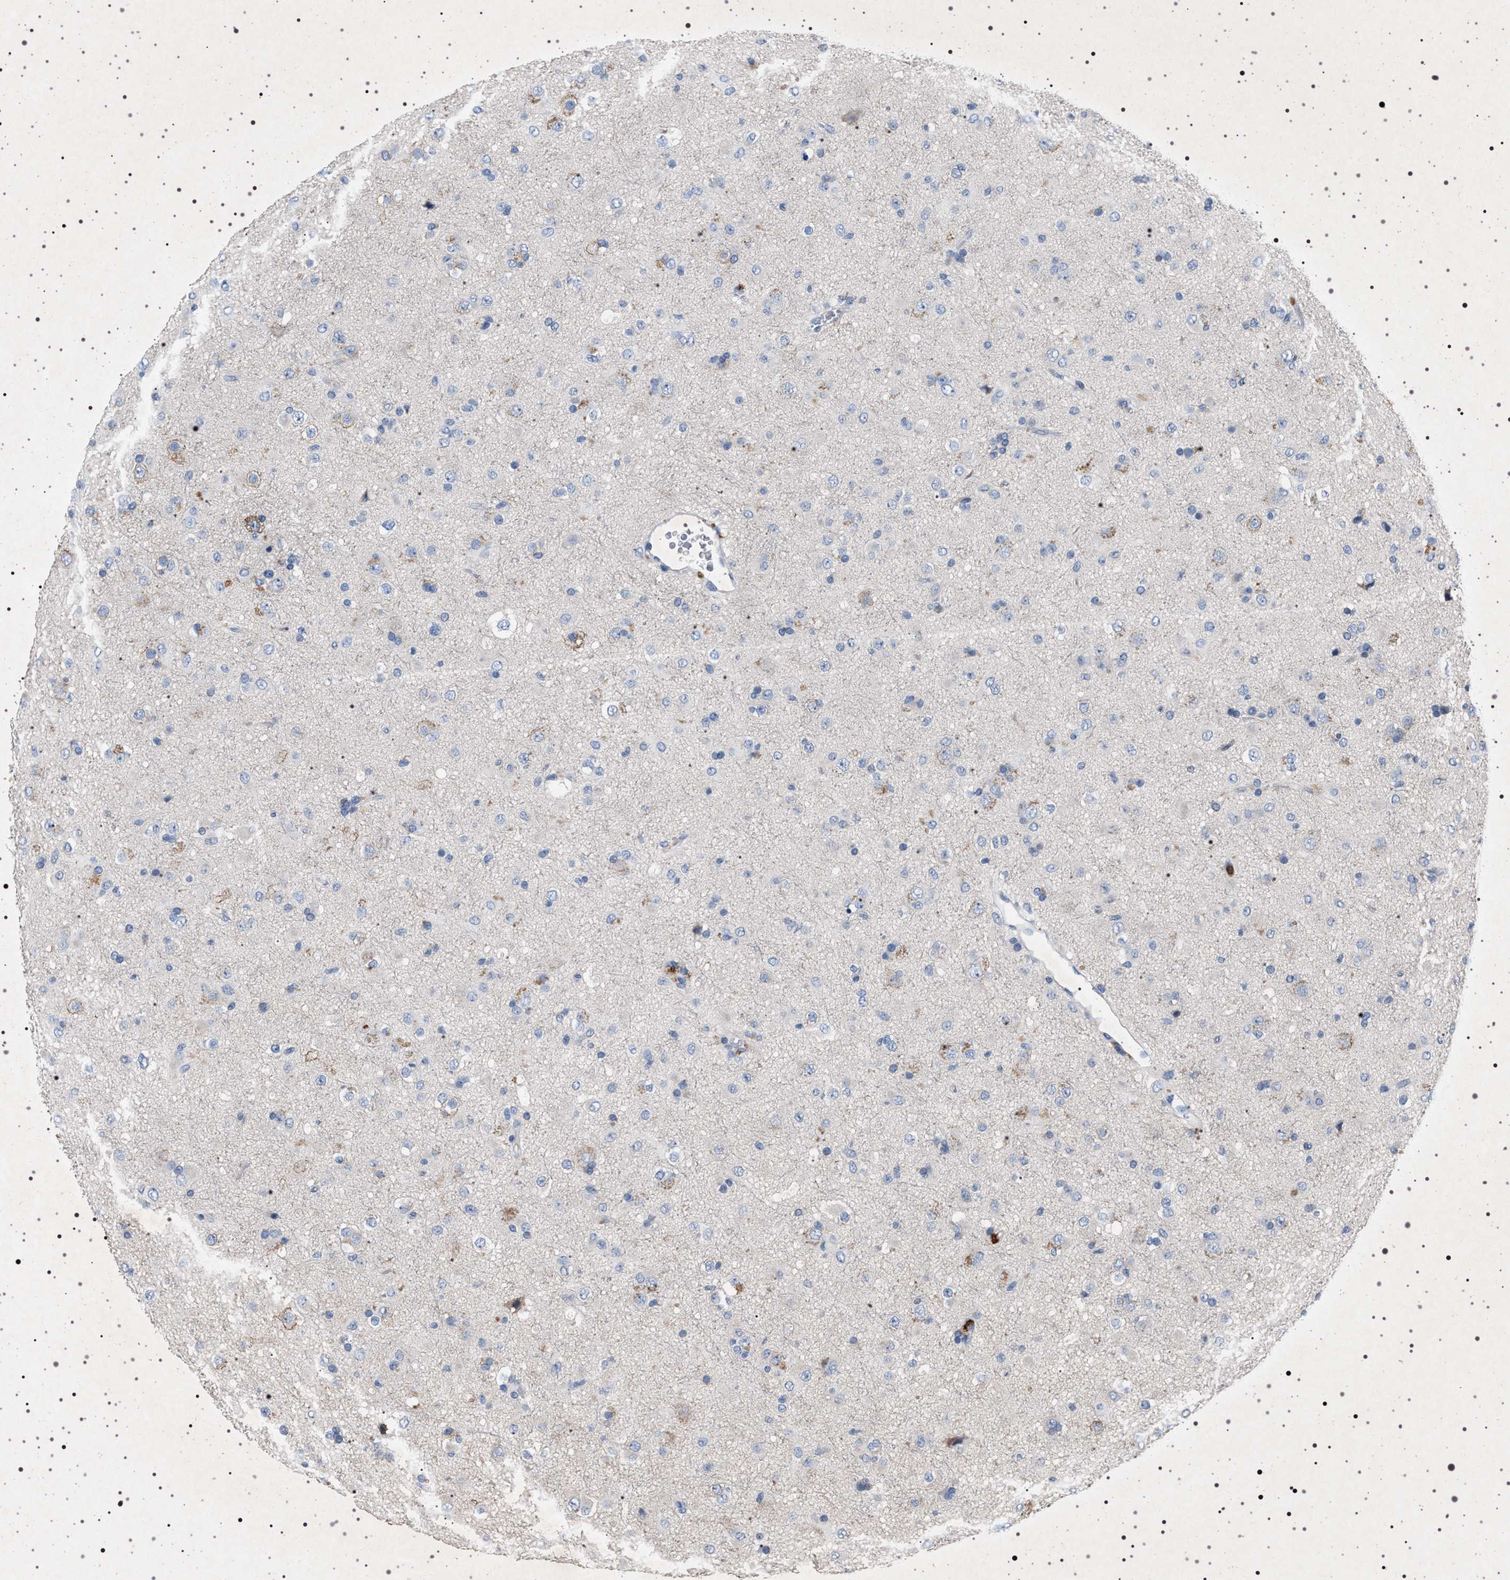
{"staining": {"intensity": "weak", "quantity": "<25%", "location": "cytoplasmic/membranous"}, "tissue": "glioma", "cell_type": "Tumor cells", "image_type": "cancer", "snomed": [{"axis": "morphology", "description": "Glioma, malignant, Low grade"}, {"axis": "topography", "description": "Brain"}], "caption": "This is a photomicrograph of immunohistochemistry staining of low-grade glioma (malignant), which shows no positivity in tumor cells.", "gene": "NAT9", "patient": {"sex": "male", "age": 65}}